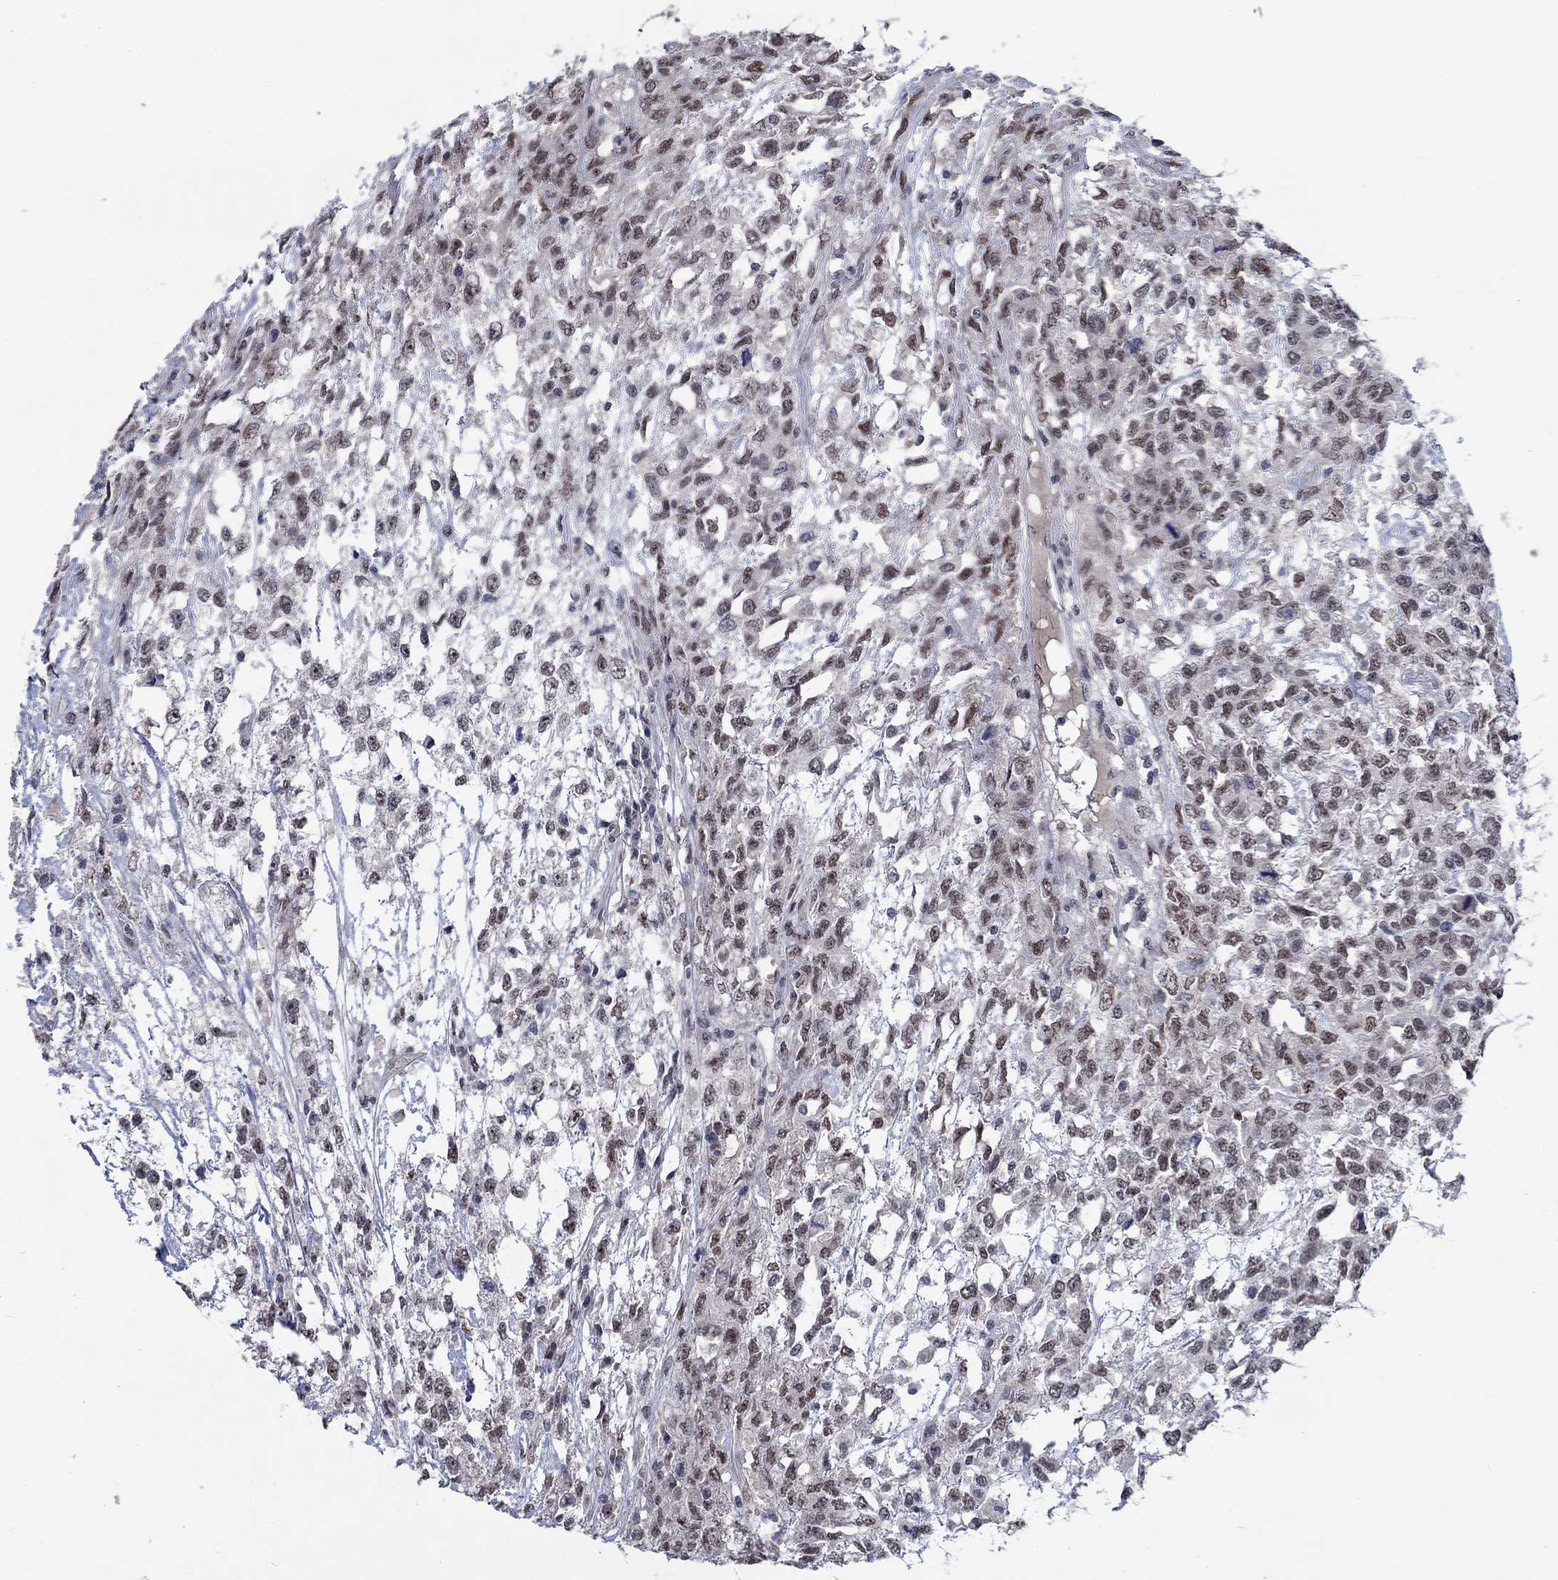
{"staining": {"intensity": "weak", "quantity": "25%-75%", "location": "nuclear"}, "tissue": "testis cancer", "cell_type": "Tumor cells", "image_type": "cancer", "snomed": [{"axis": "morphology", "description": "Seminoma, NOS"}, {"axis": "topography", "description": "Testis"}], "caption": "Testis seminoma was stained to show a protein in brown. There is low levels of weak nuclear positivity in approximately 25%-75% of tumor cells.", "gene": "HTN1", "patient": {"sex": "male", "age": 52}}